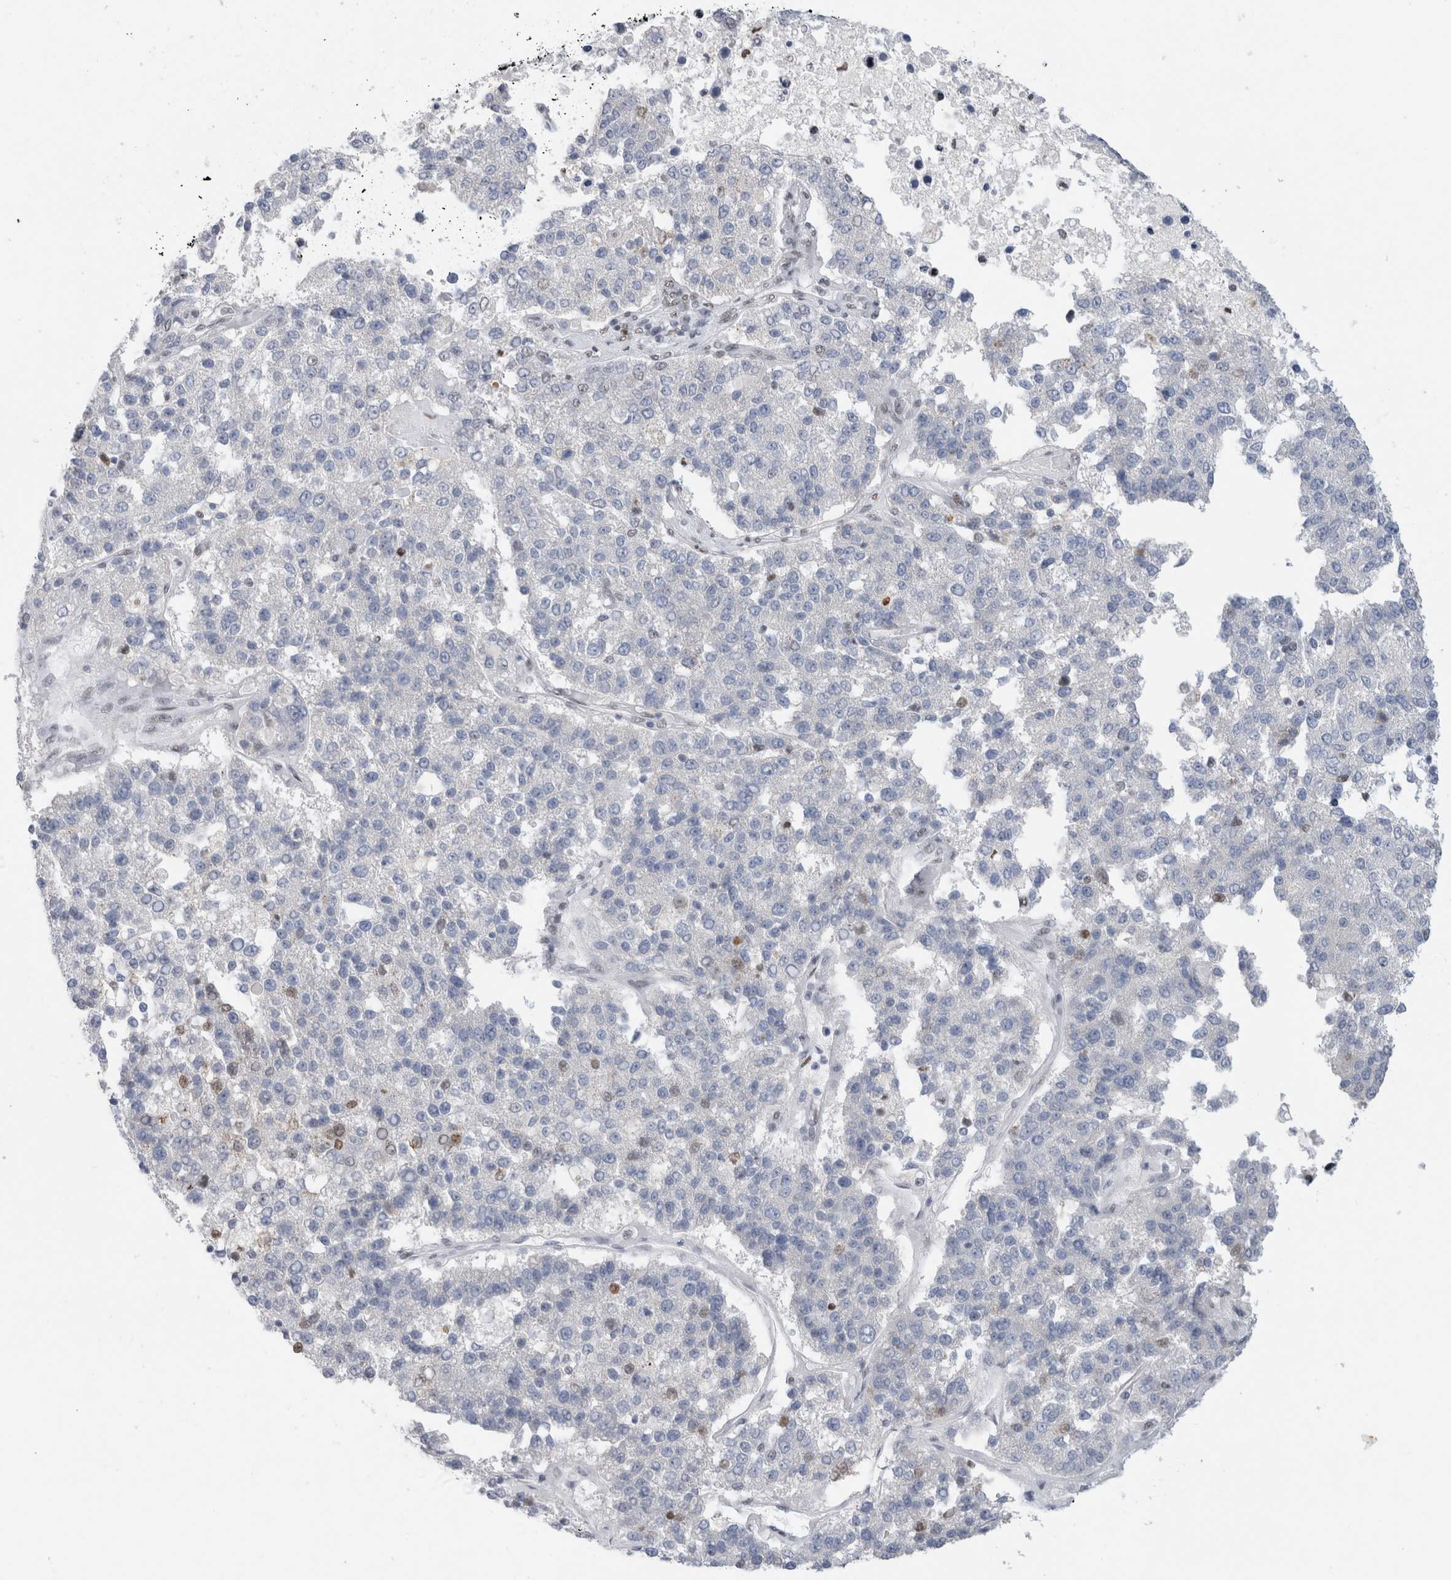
{"staining": {"intensity": "weak", "quantity": "<25%", "location": "nuclear"}, "tissue": "pancreatic cancer", "cell_type": "Tumor cells", "image_type": "cancer", "snomed": [{"axis": "morphology", "description": "Adenocarcinoma, NOS"}, {"axis": "topography", "description": "Pancreas"}], "caption": "The photomicrograph demonstrates no significant positivity in tumor cells of pancreatic adenocarcinoma. (DAB IHC with hematoxylin counter stain).", "gene": "COPS7A", "patient": {"sex": "female", "age": 61}}